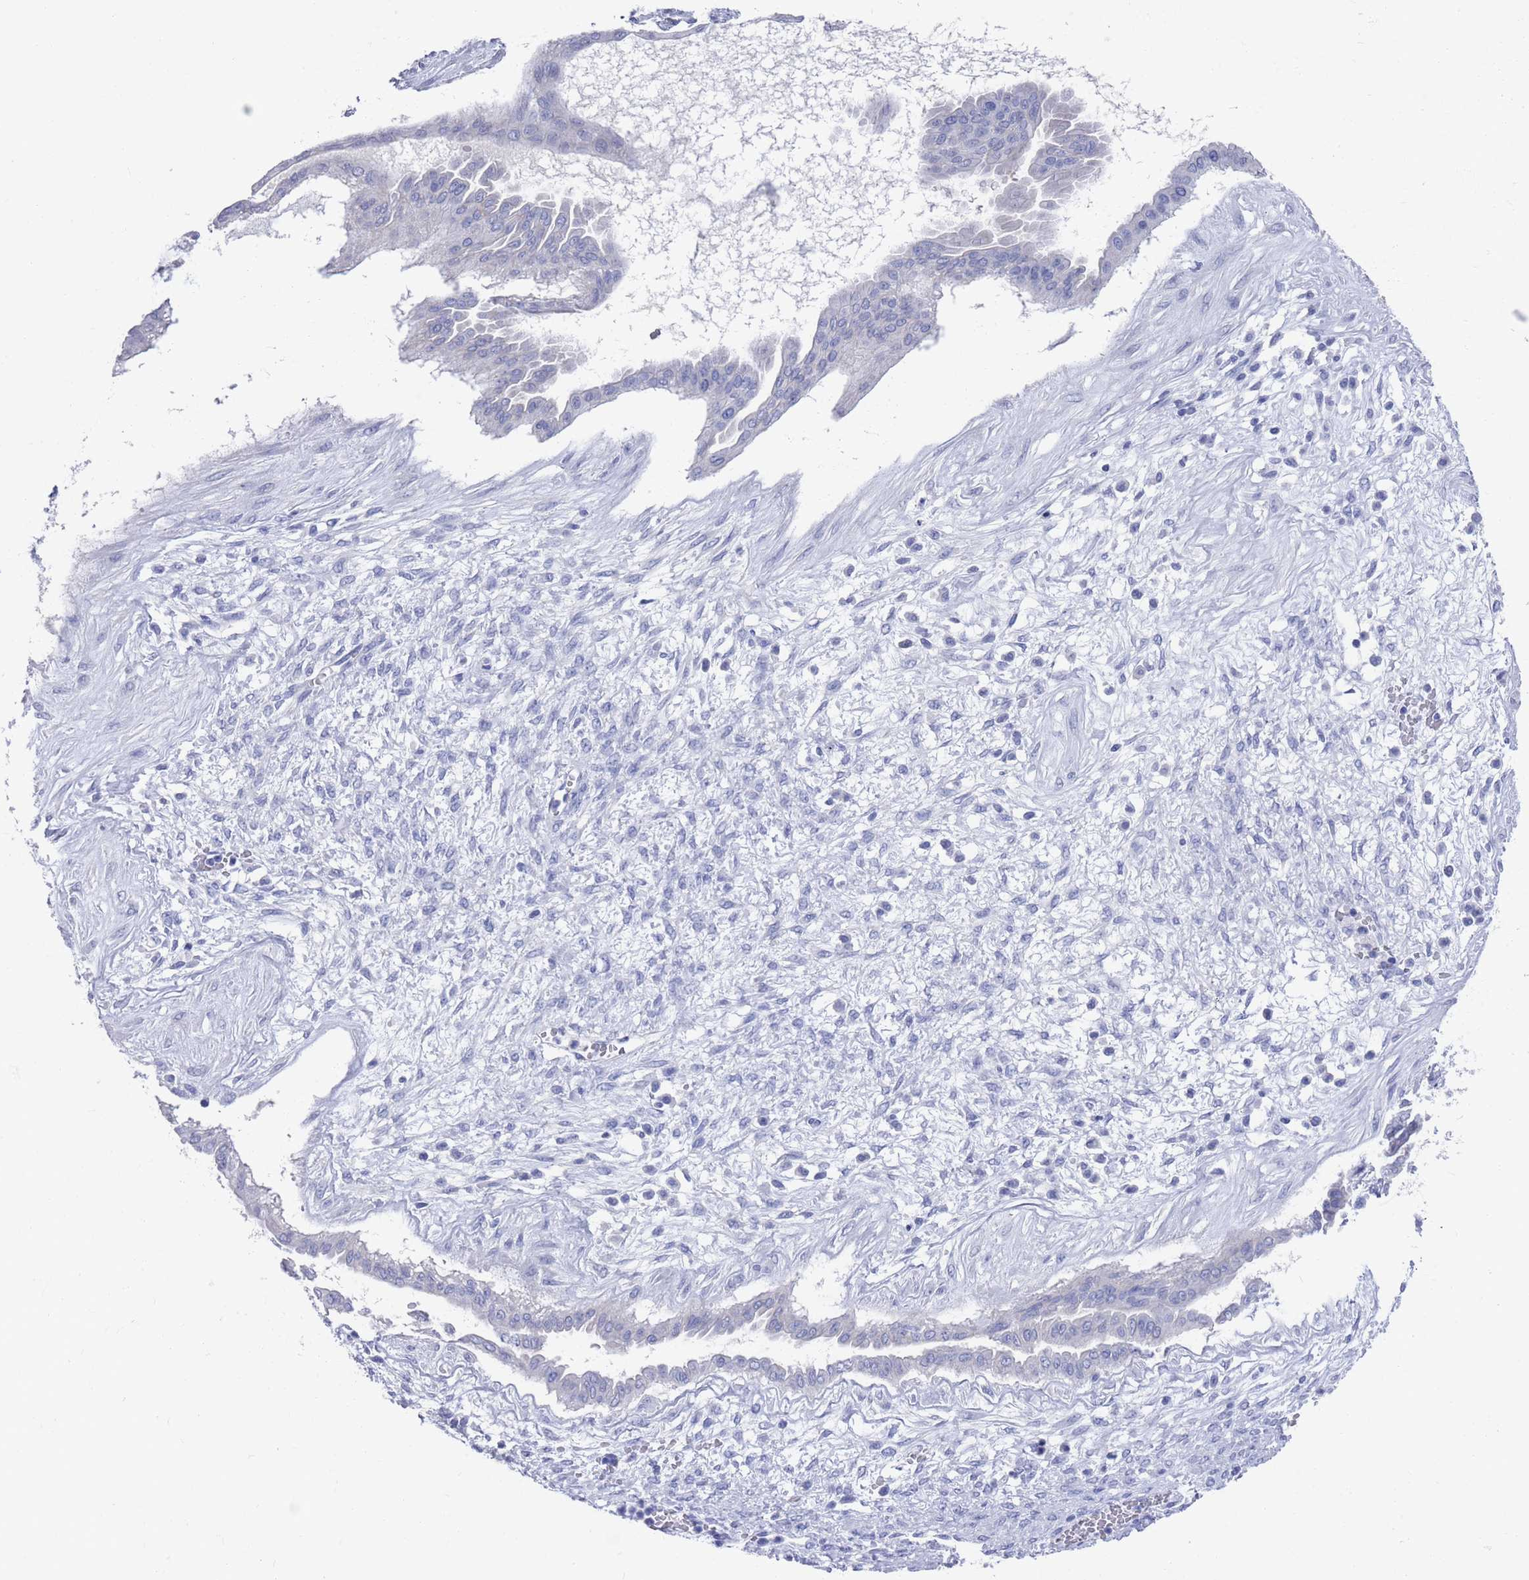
{"staining": {"intensity": "negative", "quantity": "none", "location": "none"}, "tissue": "ovarian cancer", "cell_type": "Tumor cells", "image_type": "cancer", "snomed": [{"axis": "morphology", "description": "Cystadenocarcinoma, mucinous, NOS"}, {"axis": "topography", "description": "Ovary"}], "caption": "Immunohistochemistry (IHC) of human ovarian cancer displays no positivity in tumor cells.", "gene": "MTMR2", "patient": {"sex": "female", "age": 73}}